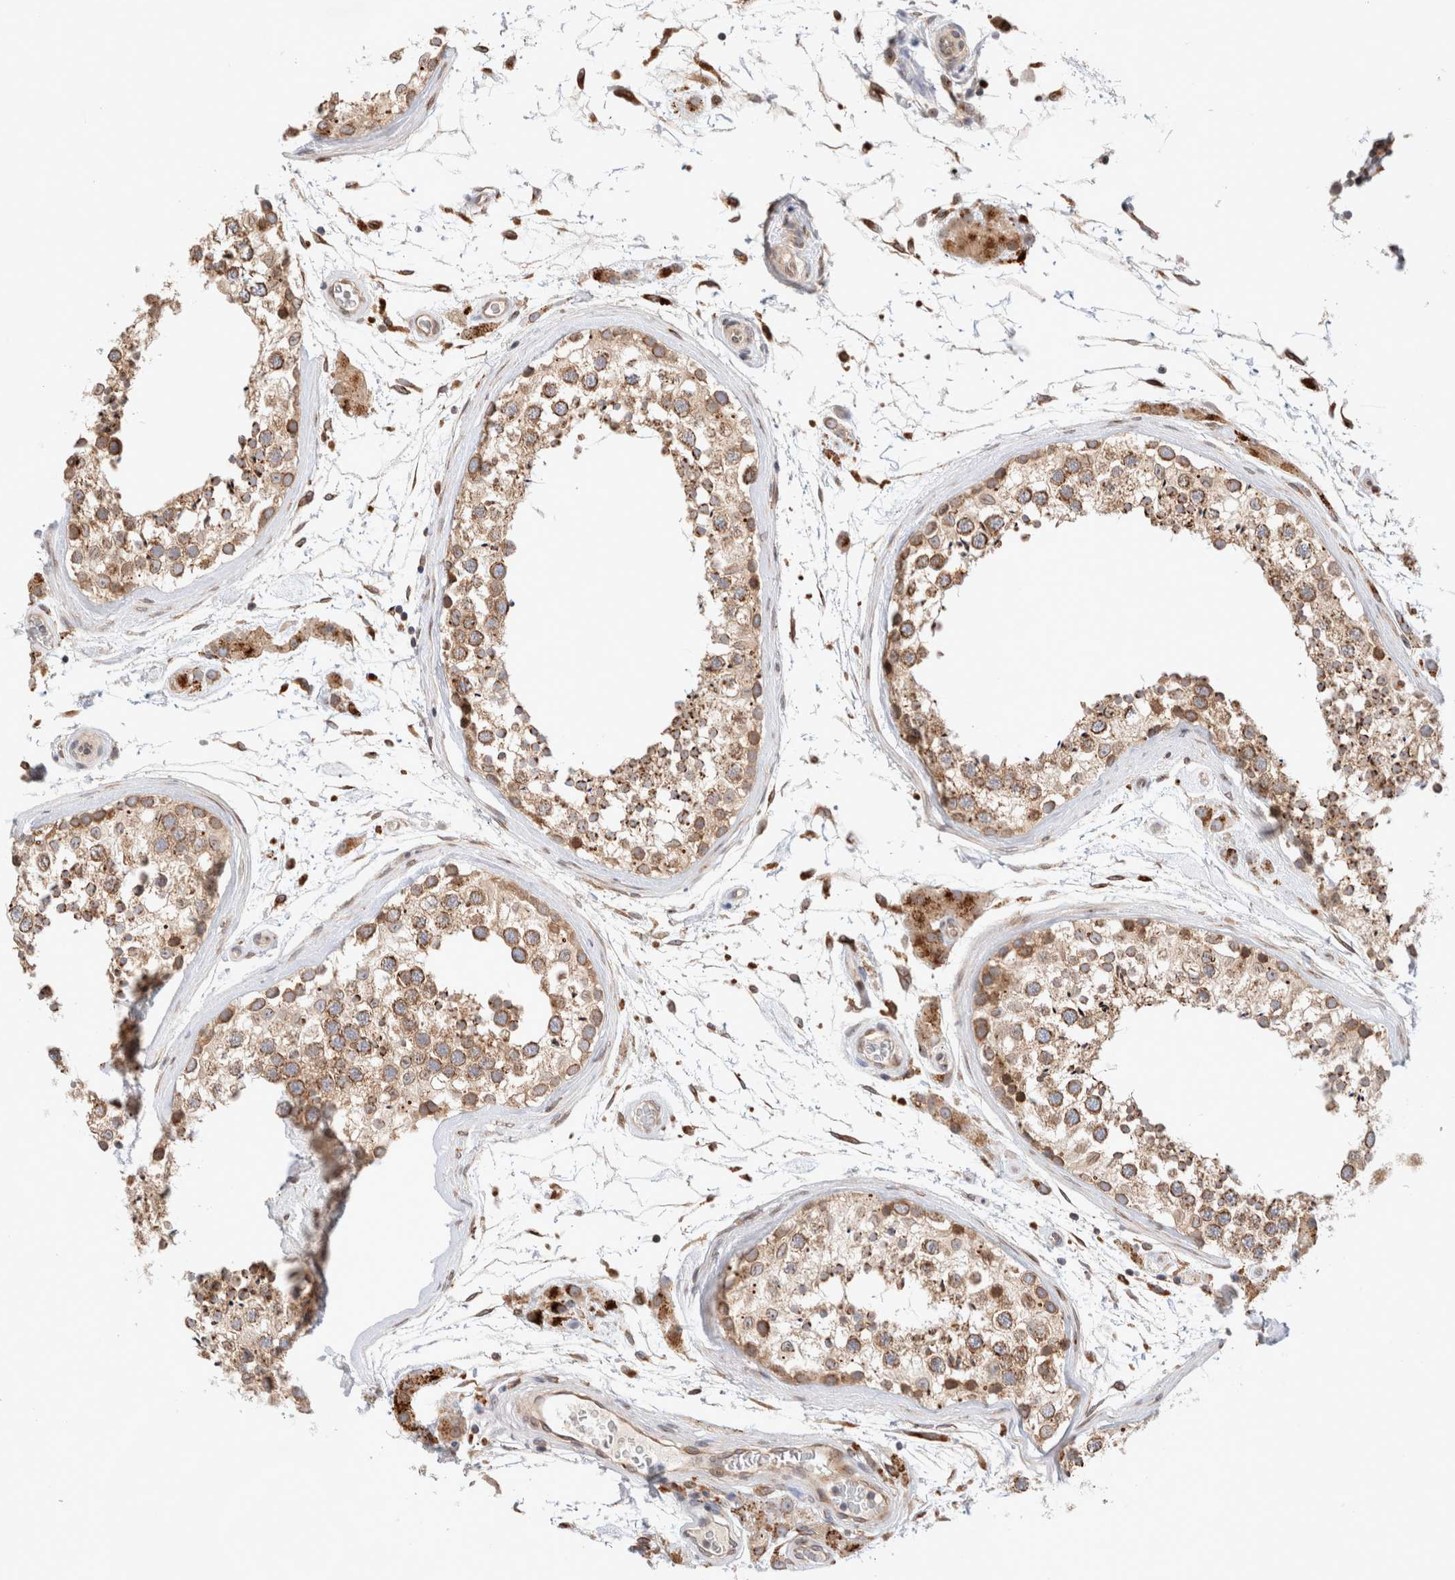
{"staining": {"intensity": "moderate", "quantity": ">75%", "location": "cytoplasmic/membranous"}, "tissue": "testis", "cell_type": "Cells in seminiferous ducts", "image_type": "normal", "snomed": [{"axis": "morphology", "description": "Normal tissue, NOS"}, {"axis": "topography", "description": "Testis"}], "caption": "An immunohistochemistry micrograph of normal tissue is shown. Protein staining in brown labels moderate cytoplasmic/membranous positivity in testis within cells in seminiferous ducts.", "gene": "GCN1", "patient": {"sex": "male", "age": 46}}